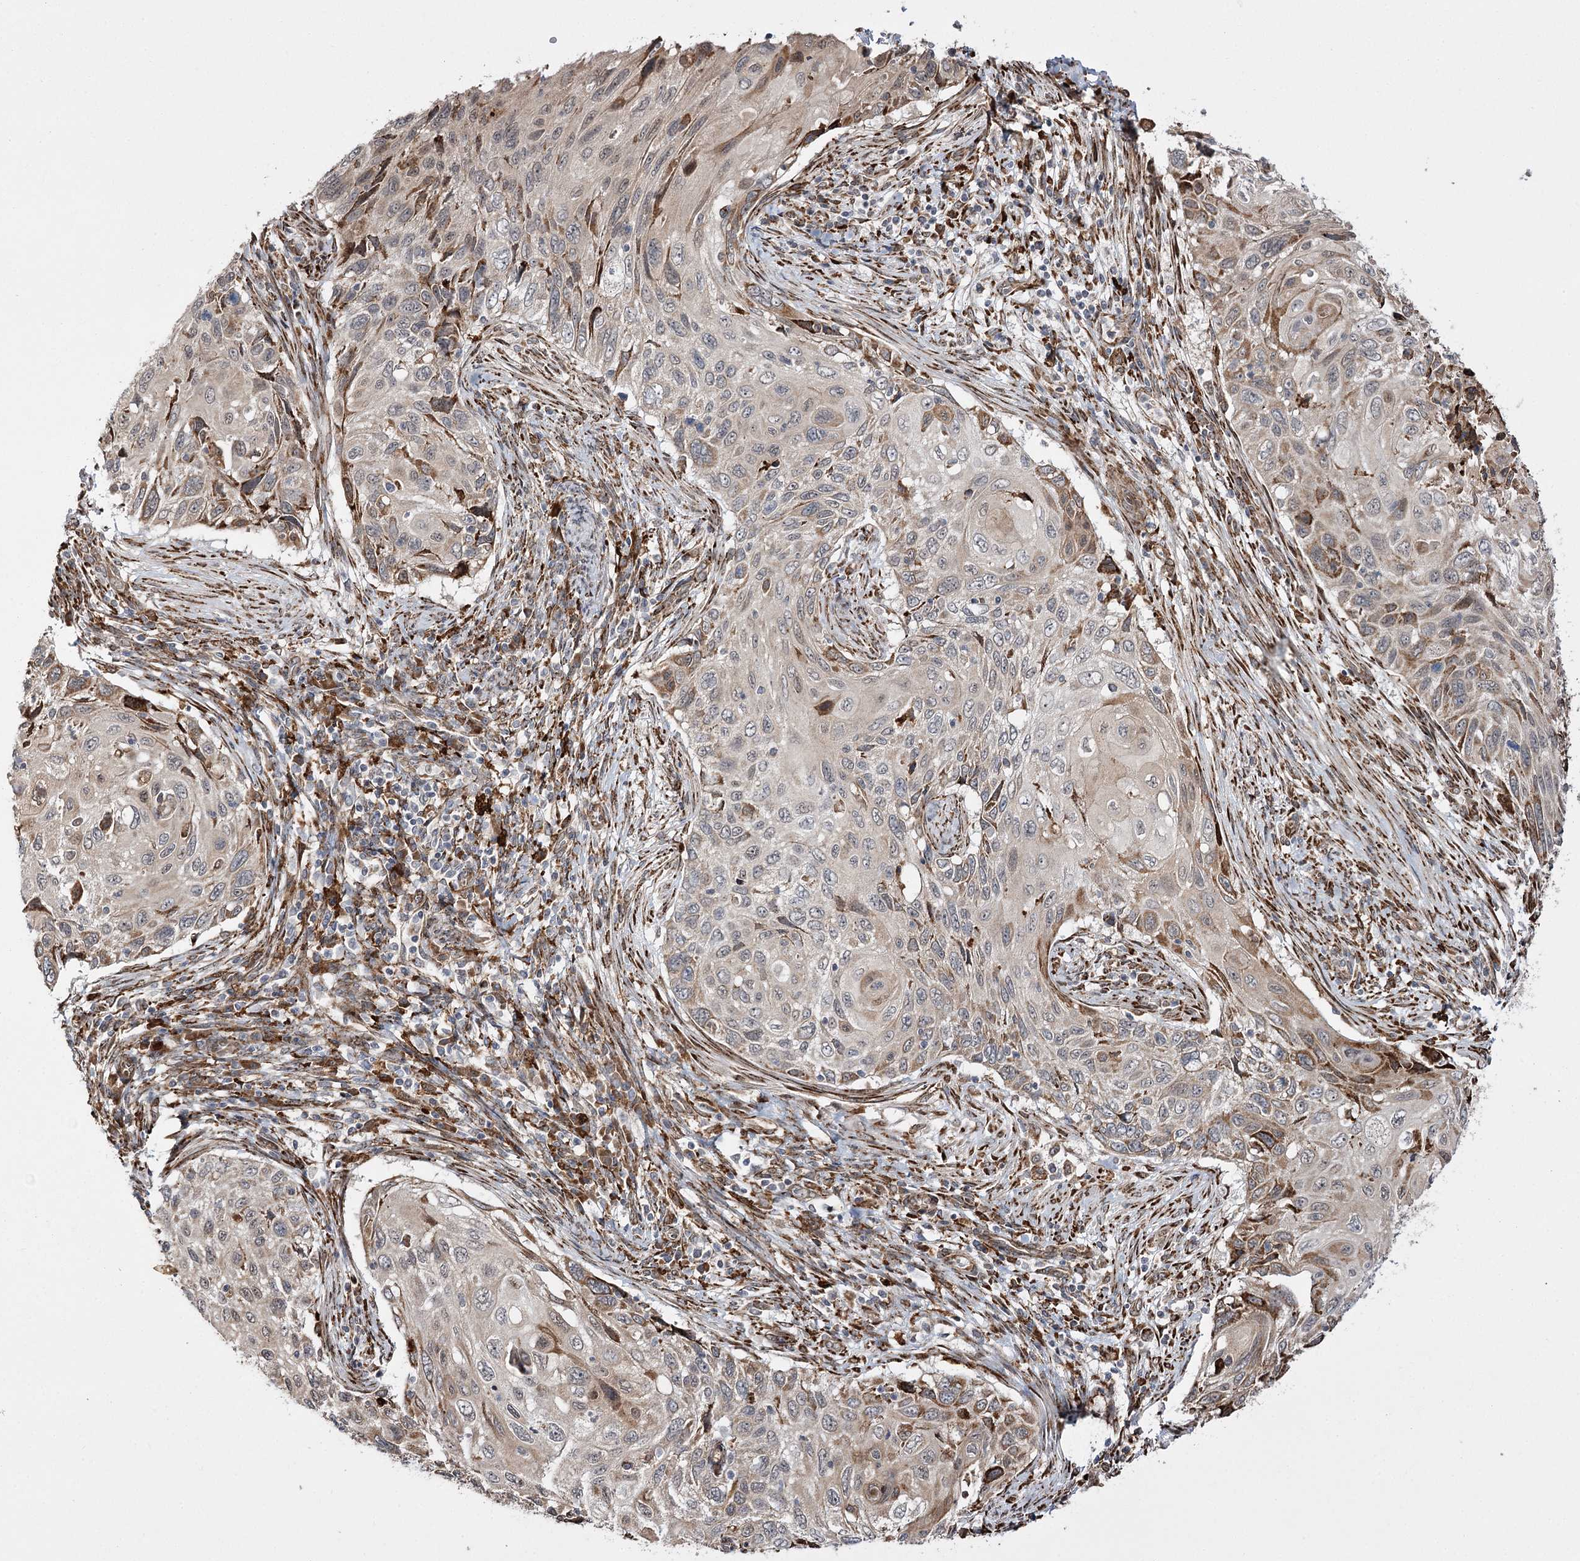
{"staining": {"intensity": "weak", "quantity": "<25%", "location": "cytoplasmic/membranous"}, "tissue": "cervical cancer", "cell_type": "Tumor cells", "image_type": "cancer", "snomed": [{"axis": "morphology", "description": "Squamous cell carcinoma, NOS"}, {"axis": "topography", "description": "Cervix"}], "caption": "Immunohistochemistry micrograph of squamous cell carcinoma (cervical) stained for a protein (brown), which shows no positivity in tumor cells. The staining is performed using DAB brown chromogen with nuclei counter-stained in using hematoxylin.", "gene": "FANCL", "patient": {"sex": "female", "age": 70}}